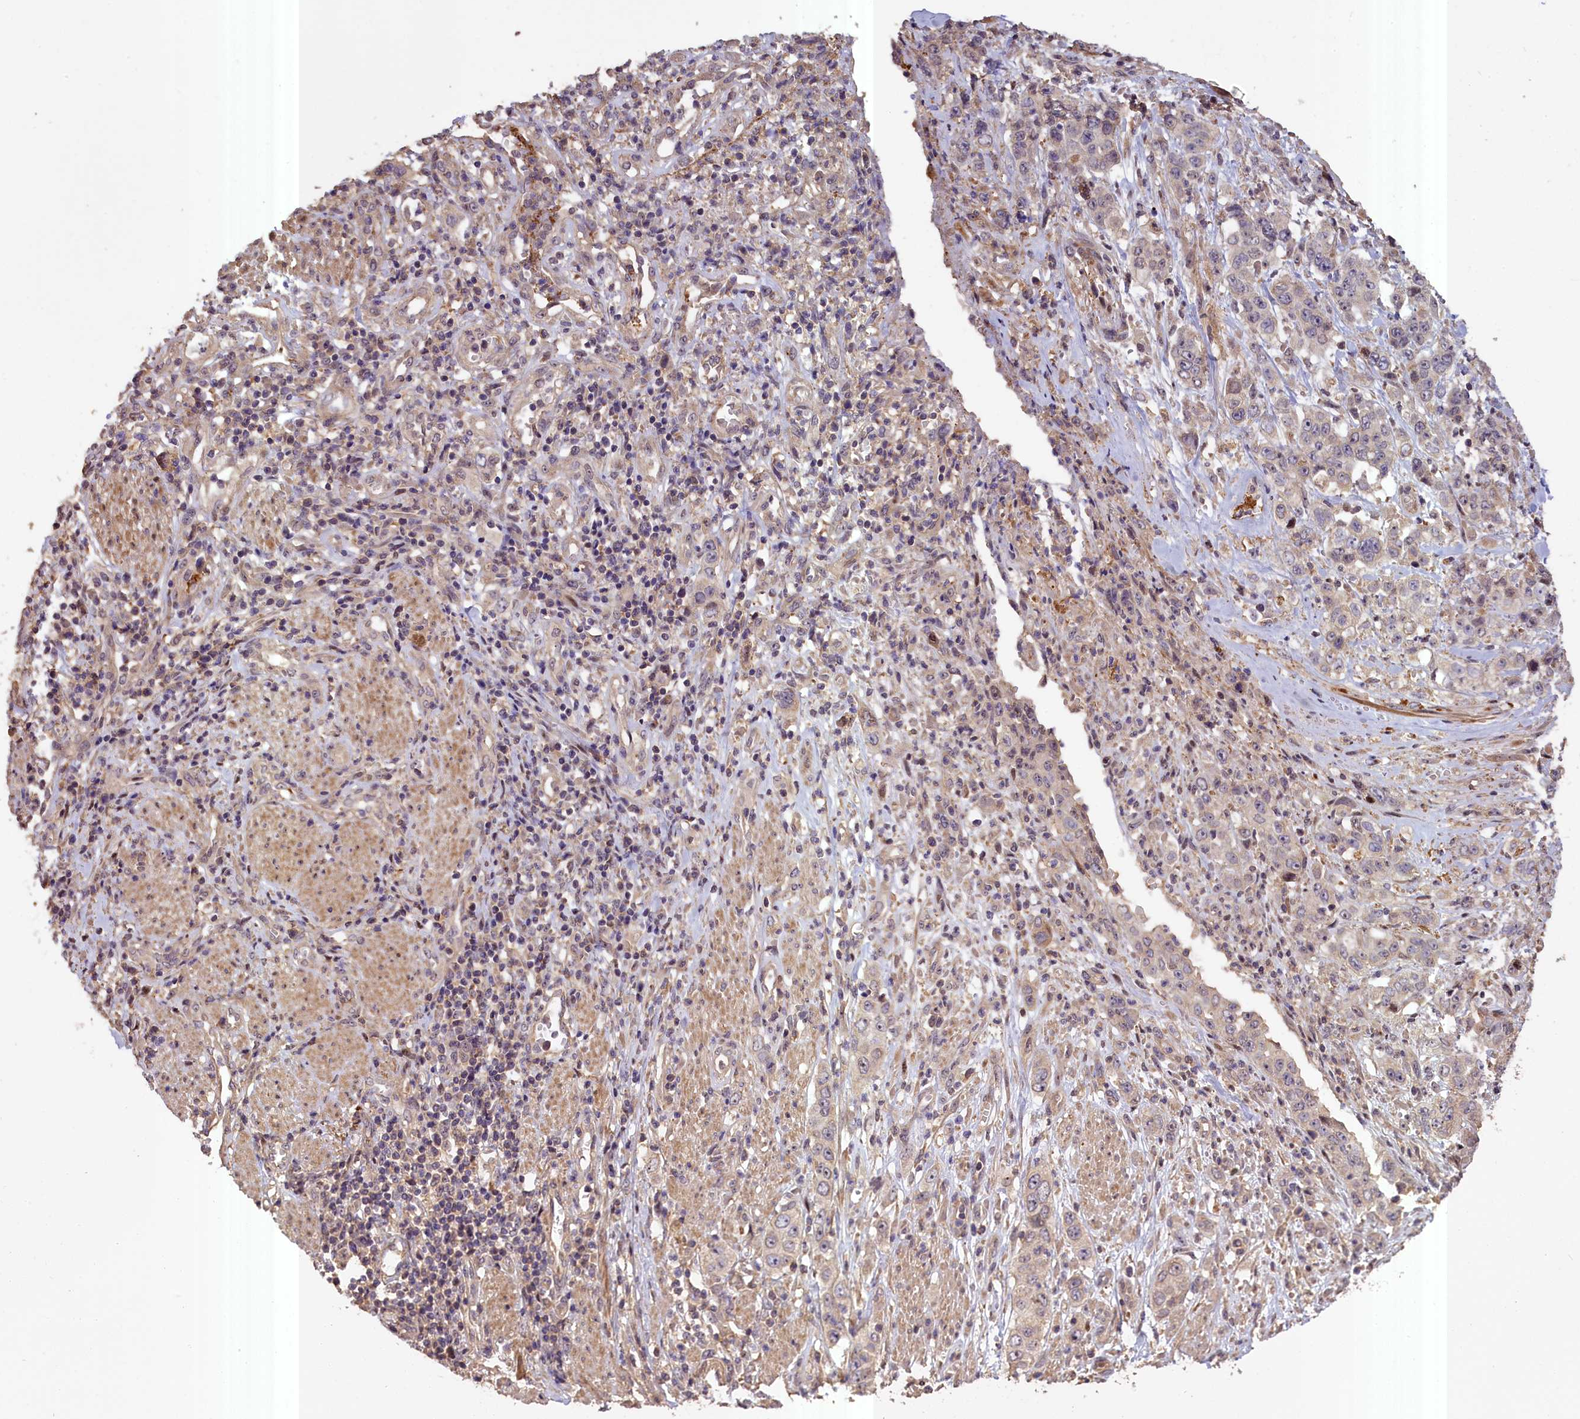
{"staining": {"intensity": "negative", "quantity": "none", "location": "none"}, "tissue": "stomach cancer", "cell_type": "Tumor cells", "image_type": "cancer", "snomed": [{"axis": "morphology", "description": "Adenocarcinoma, NOS"}, {"axis": "topography", "description": "Stomach, upper"}], "caption": "Immunohistochemistry (IHC) photomicrograph of stomach cancer (adenocarcinoma) stained for a protein (brown), which reveals no staining in tumor cells. Brightfield microscopy of immunohistochemistry stained with DAB (brown) and hematoxylin (blue), captured at high magnification.", "gene": "FUZ", "patient": {"sex": "male", "age": 62}}